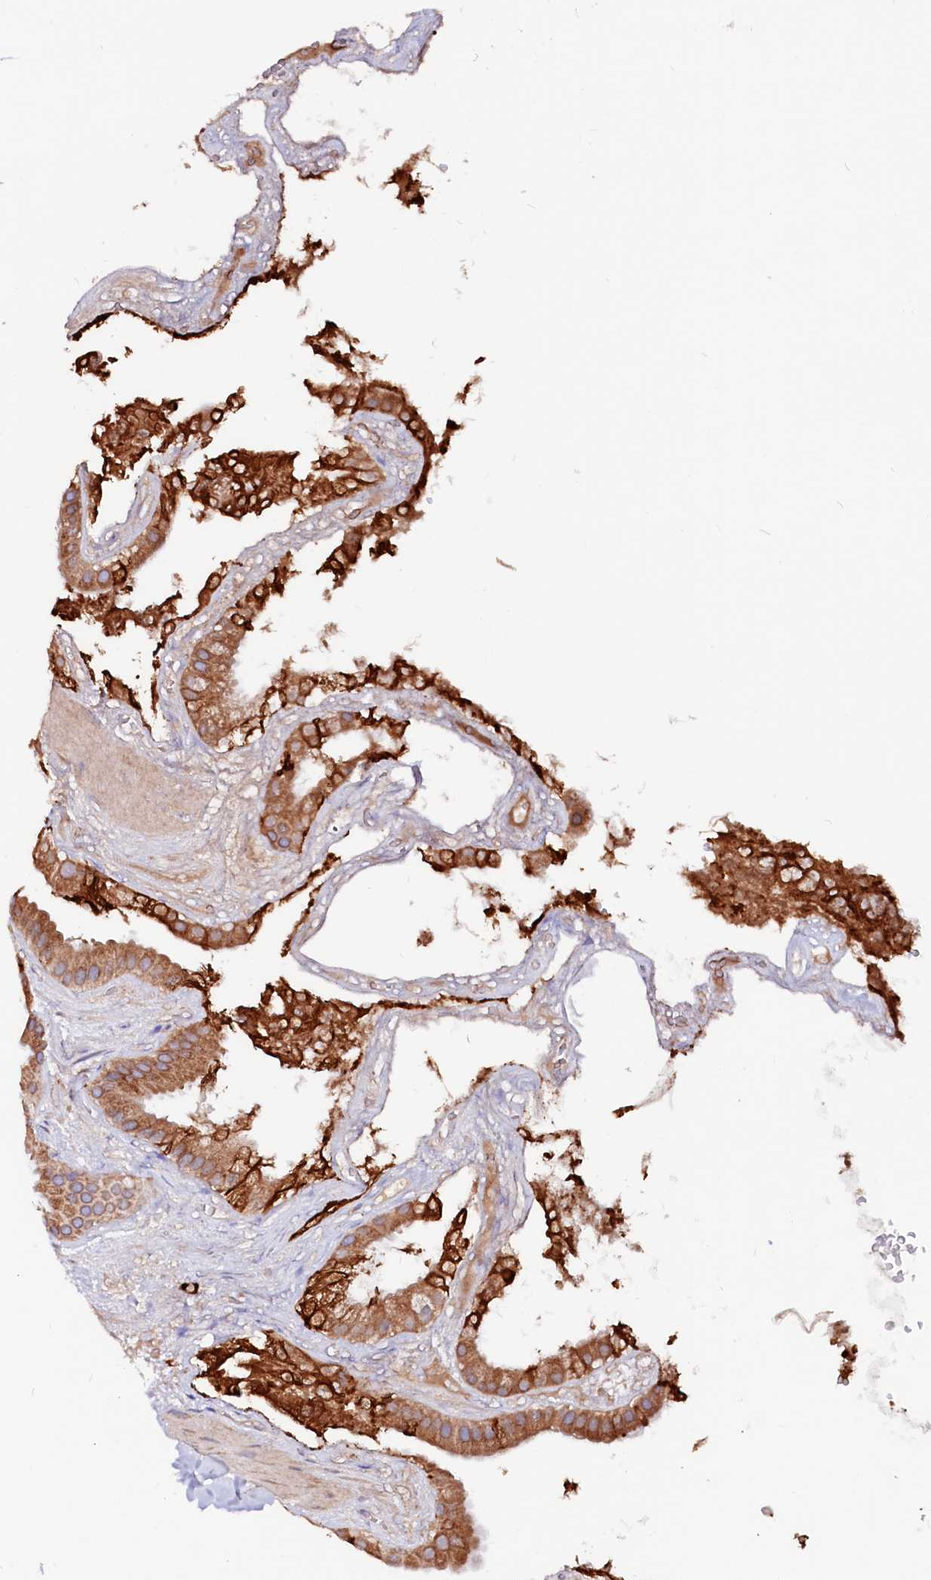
{"staining": {"intensity": "strong", "quantity": ">75%", "location": "cytoplasmic/membranous"}, "tissue": "gallbladder", "cell_type": "Glandular cells", "image_type": "normal", "snomed": [{"axis": "morphology", "description": "Normal tissue, NOS"}, {"axis": "topography", "description": "Gallbladder"}], "caption": "Glandular cells demonstrate strong cytoplasmic/membranous positivity in approximately >75% of cells in unremarkable gallbladder. Nuclei are stained in blue.", "gene": "LMAN1", "patient": {"sex": "male", "age": 55}}